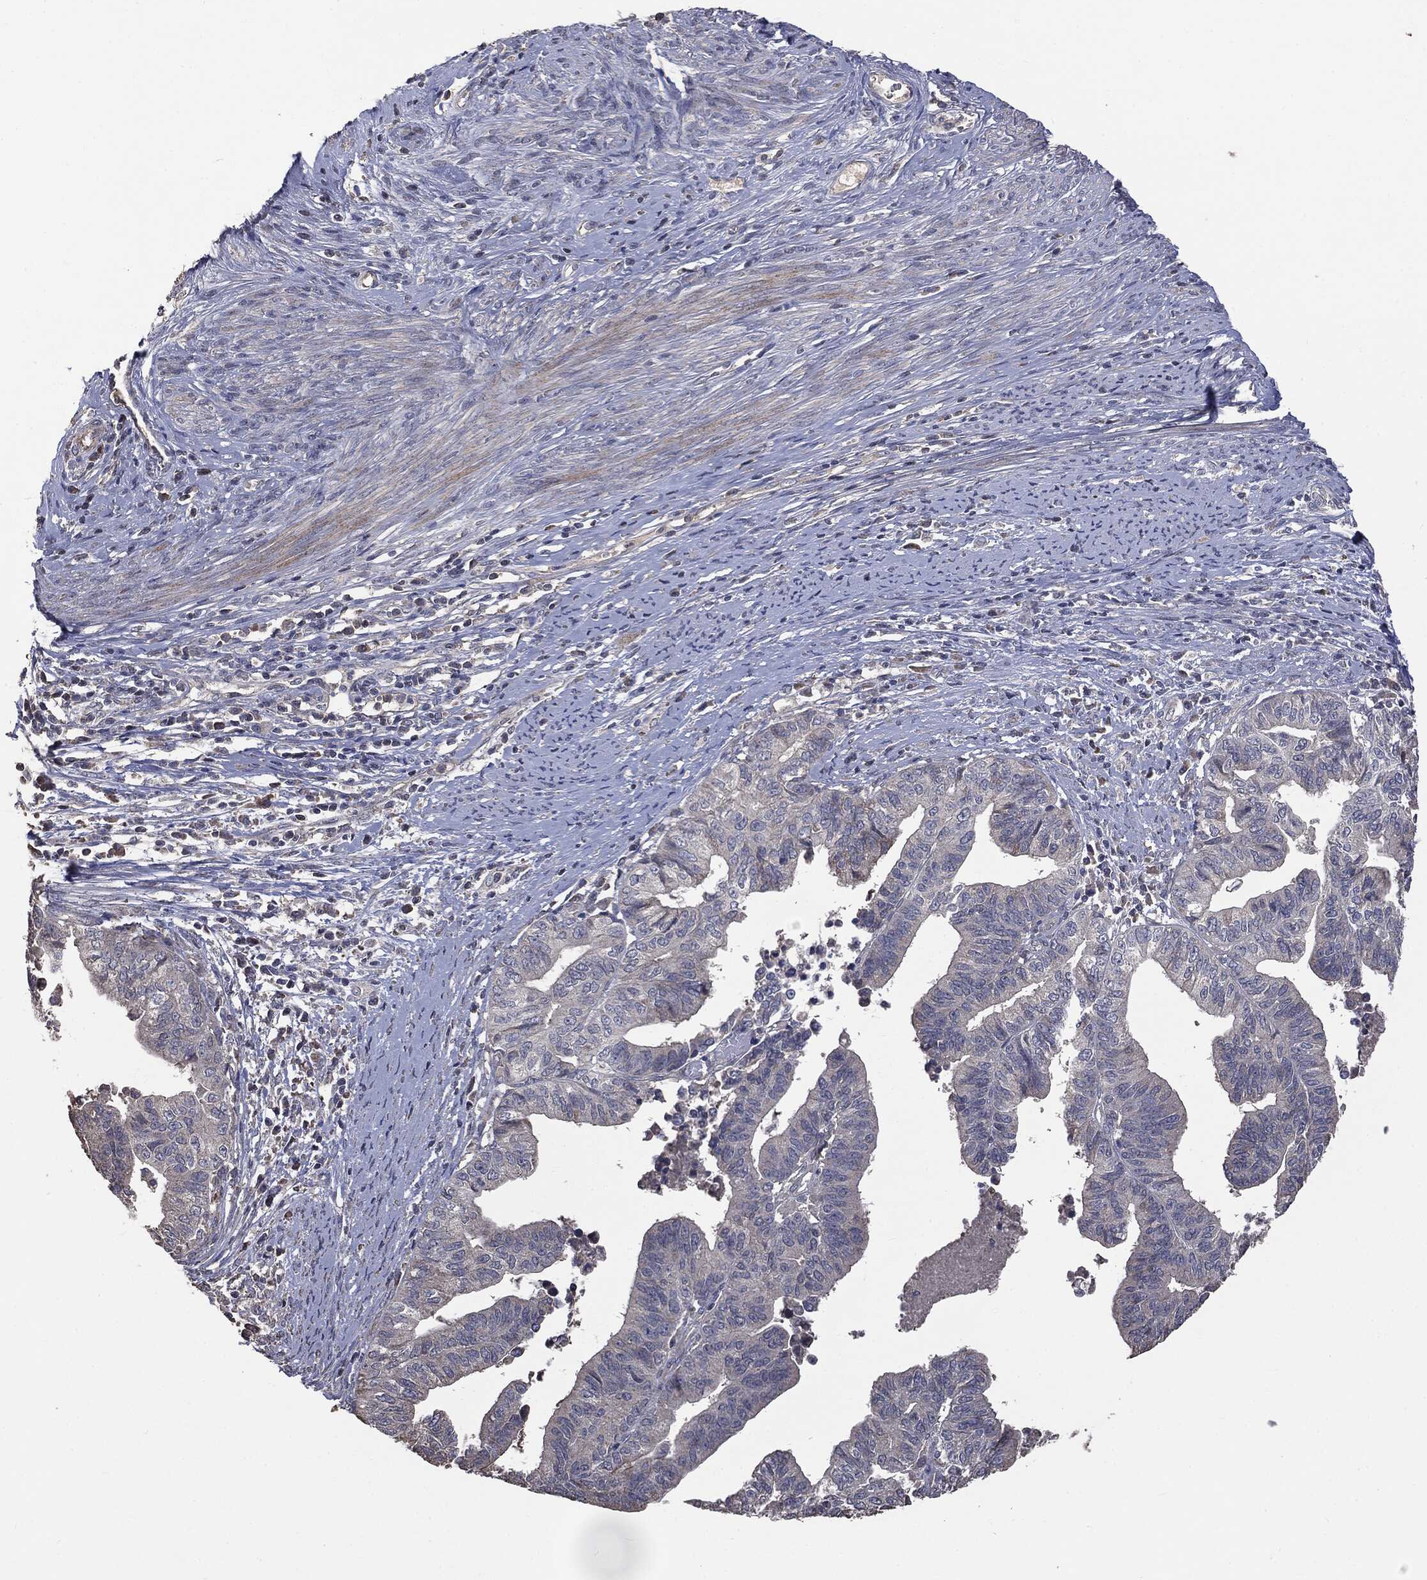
{"staining": {"intensity": "negative", "quantity": "none", "location": "none"}, "tissue": "endometrial cancer", "cell_type": "Tumor cells", "image_type": "cancer", "snomed": [{"axis": "morphology", "description": "Adenocarcinoma, NOS"}, {"axis": "topography", "description": "Endometrium"}], "caption": "High magnification brightfield microscopy of endometrial cancer stained with DAB (3,3'-diaminobenzidine) (brown) and counterstained with hematoxylin (blue): tumor cells show no significant positivity.", "gene": "MTOR", "patient": {"sex": "female", "age": 65}}